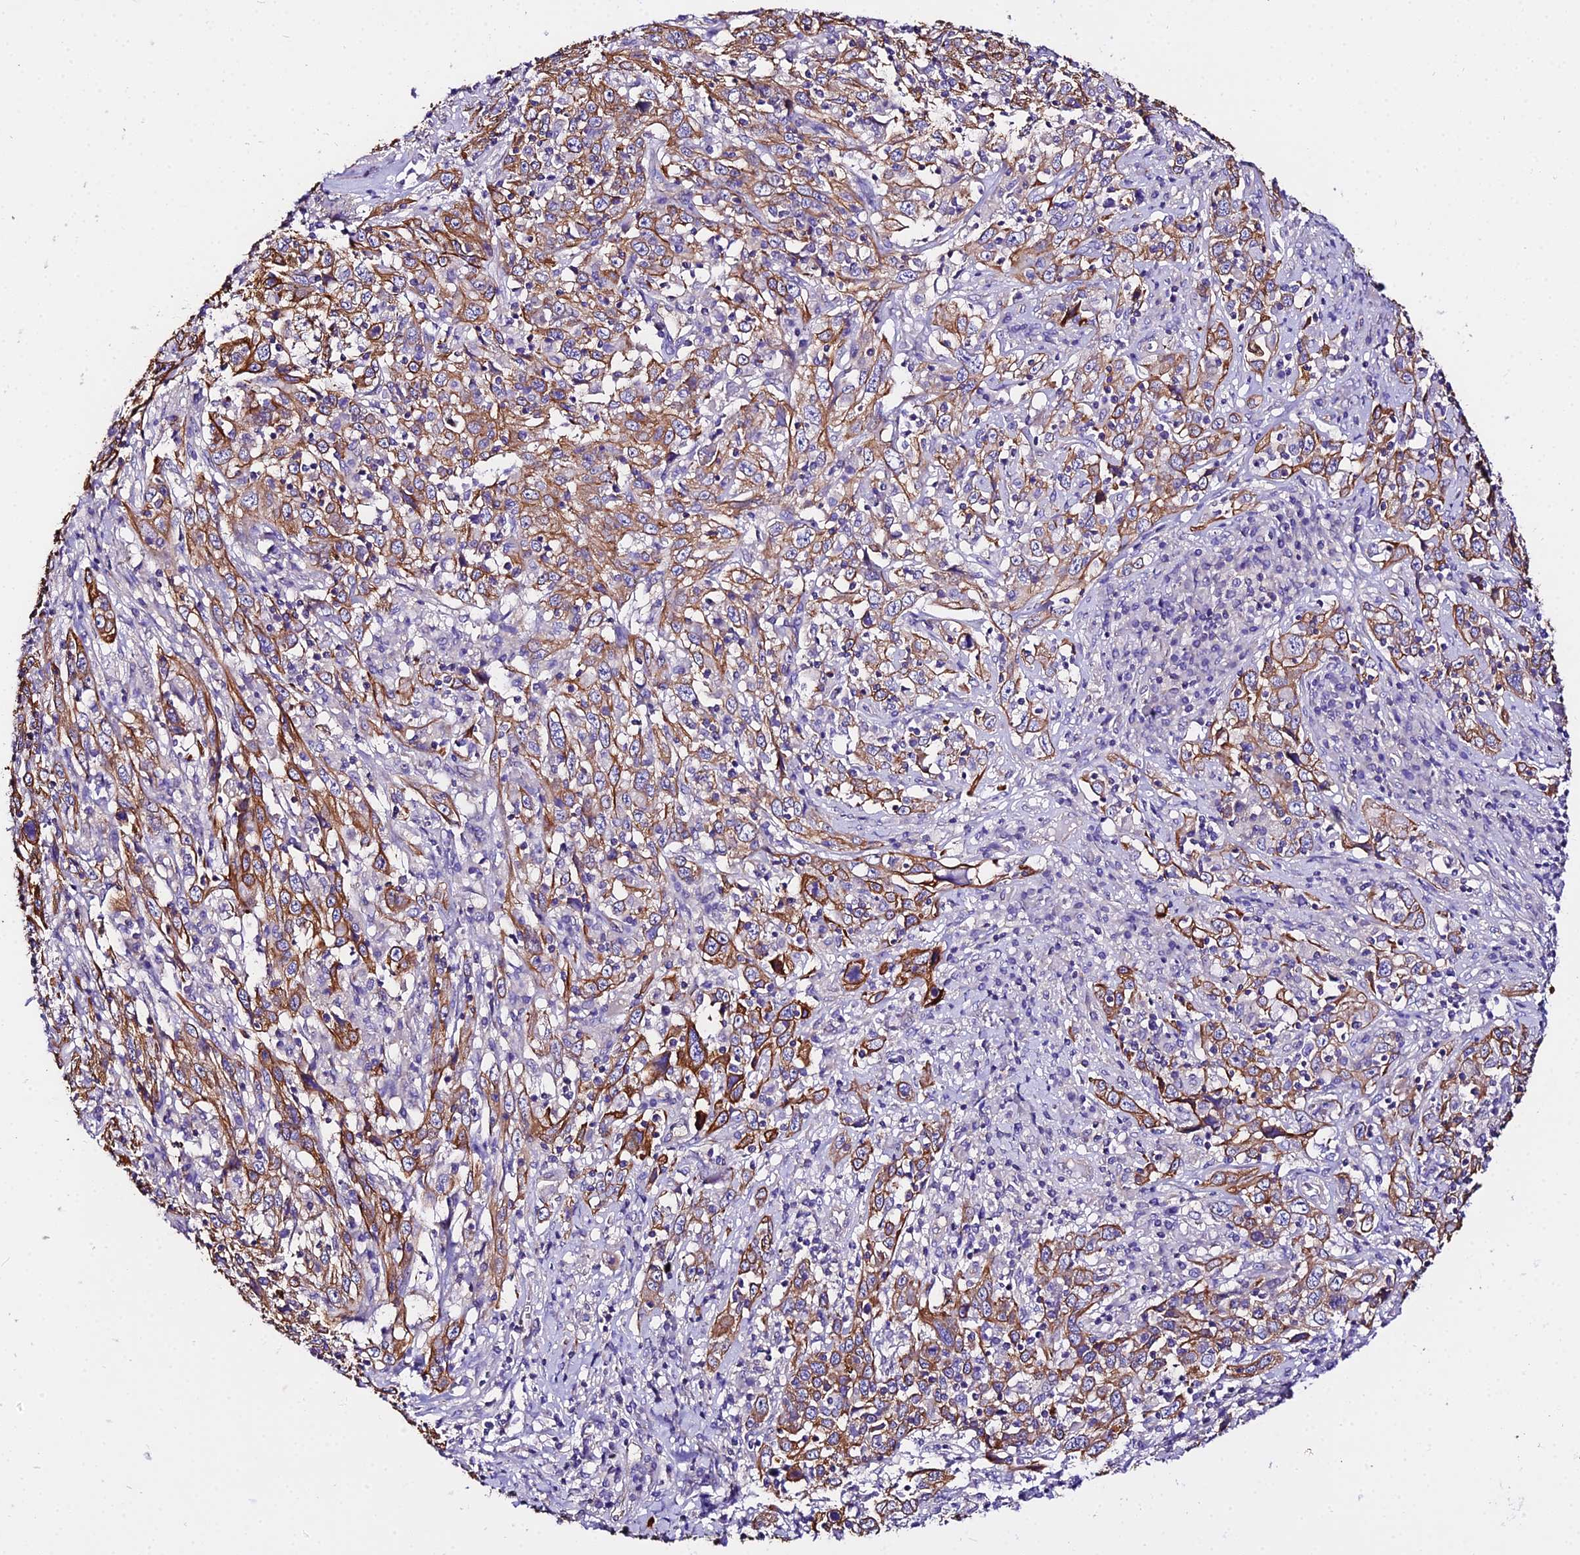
{"staining": {"intensity": "moderate", "quantity": ">75%", "location": "cytoplasmic/membranous"}, "tissue": "cervical cancer", "cell_type": "Tumor cells", "image_type": "cancer", "snomed": [{"axis": "morphology", "description": "Squamous cell carcinoma, NOS"}, {"axis": "topography", "description": "Cervix"}], "caption": "Human squamous cell carcinoma (cervical) stained with a brown dye demonstrates moderate cytoplasmic/membranous positive staining in approximately >75% of tumor cells.", "gene": "DAW1", "patient": {"sex": "female", "age": 46}}